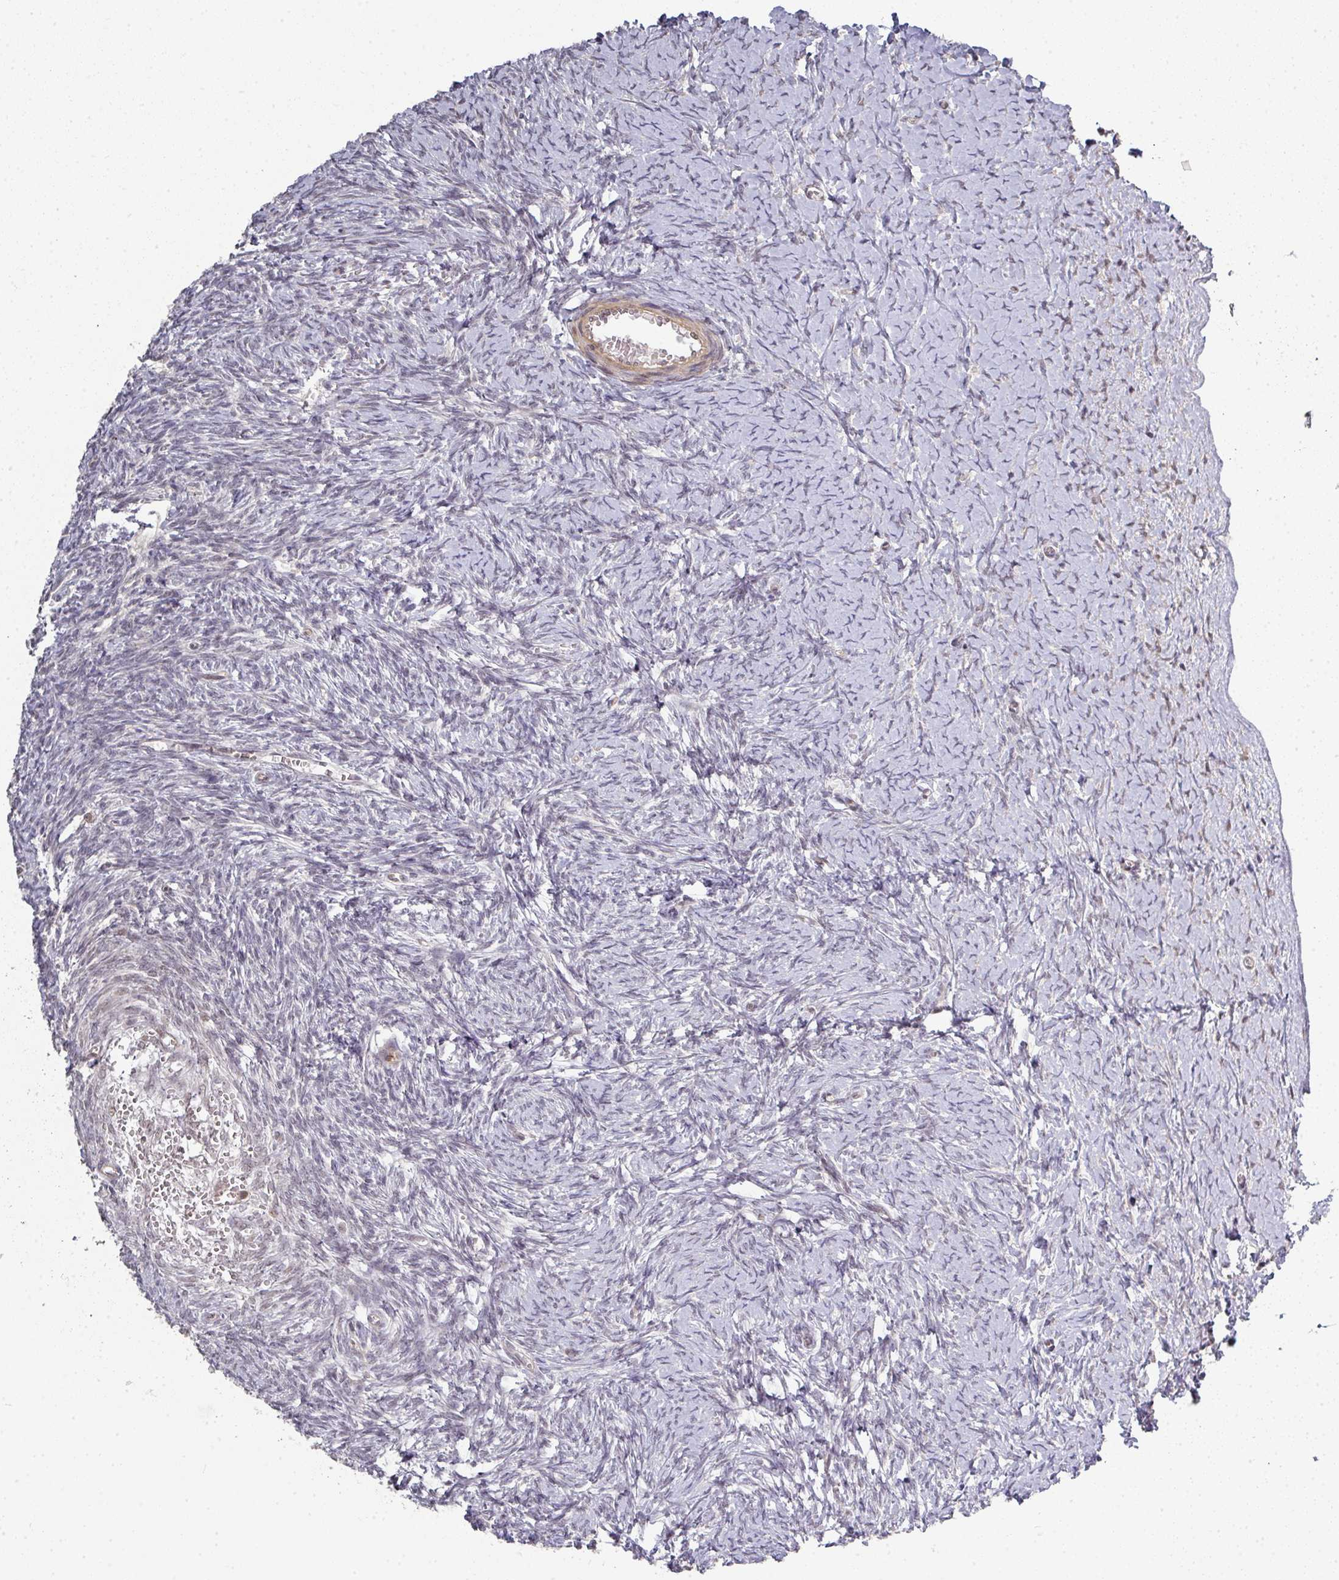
{"staining": {"intensity": "negative", "quantity": "none", "location": "none"}, "tissue": "ovary", "cell_type": "Ovarian stroma cells", "image_type": "normal", "snomed": [{"axis": "morphology", "description": "Normal tissue, NOS"}, {"axis": "topography", "description": "Ovary"}], "caption": "The immunohistochemistry (IHC) image has no significant staining in ovarian stroma cells of ovary.", "gene": "GTF2H3", "patient": {"sex": "female", "age": 39}}